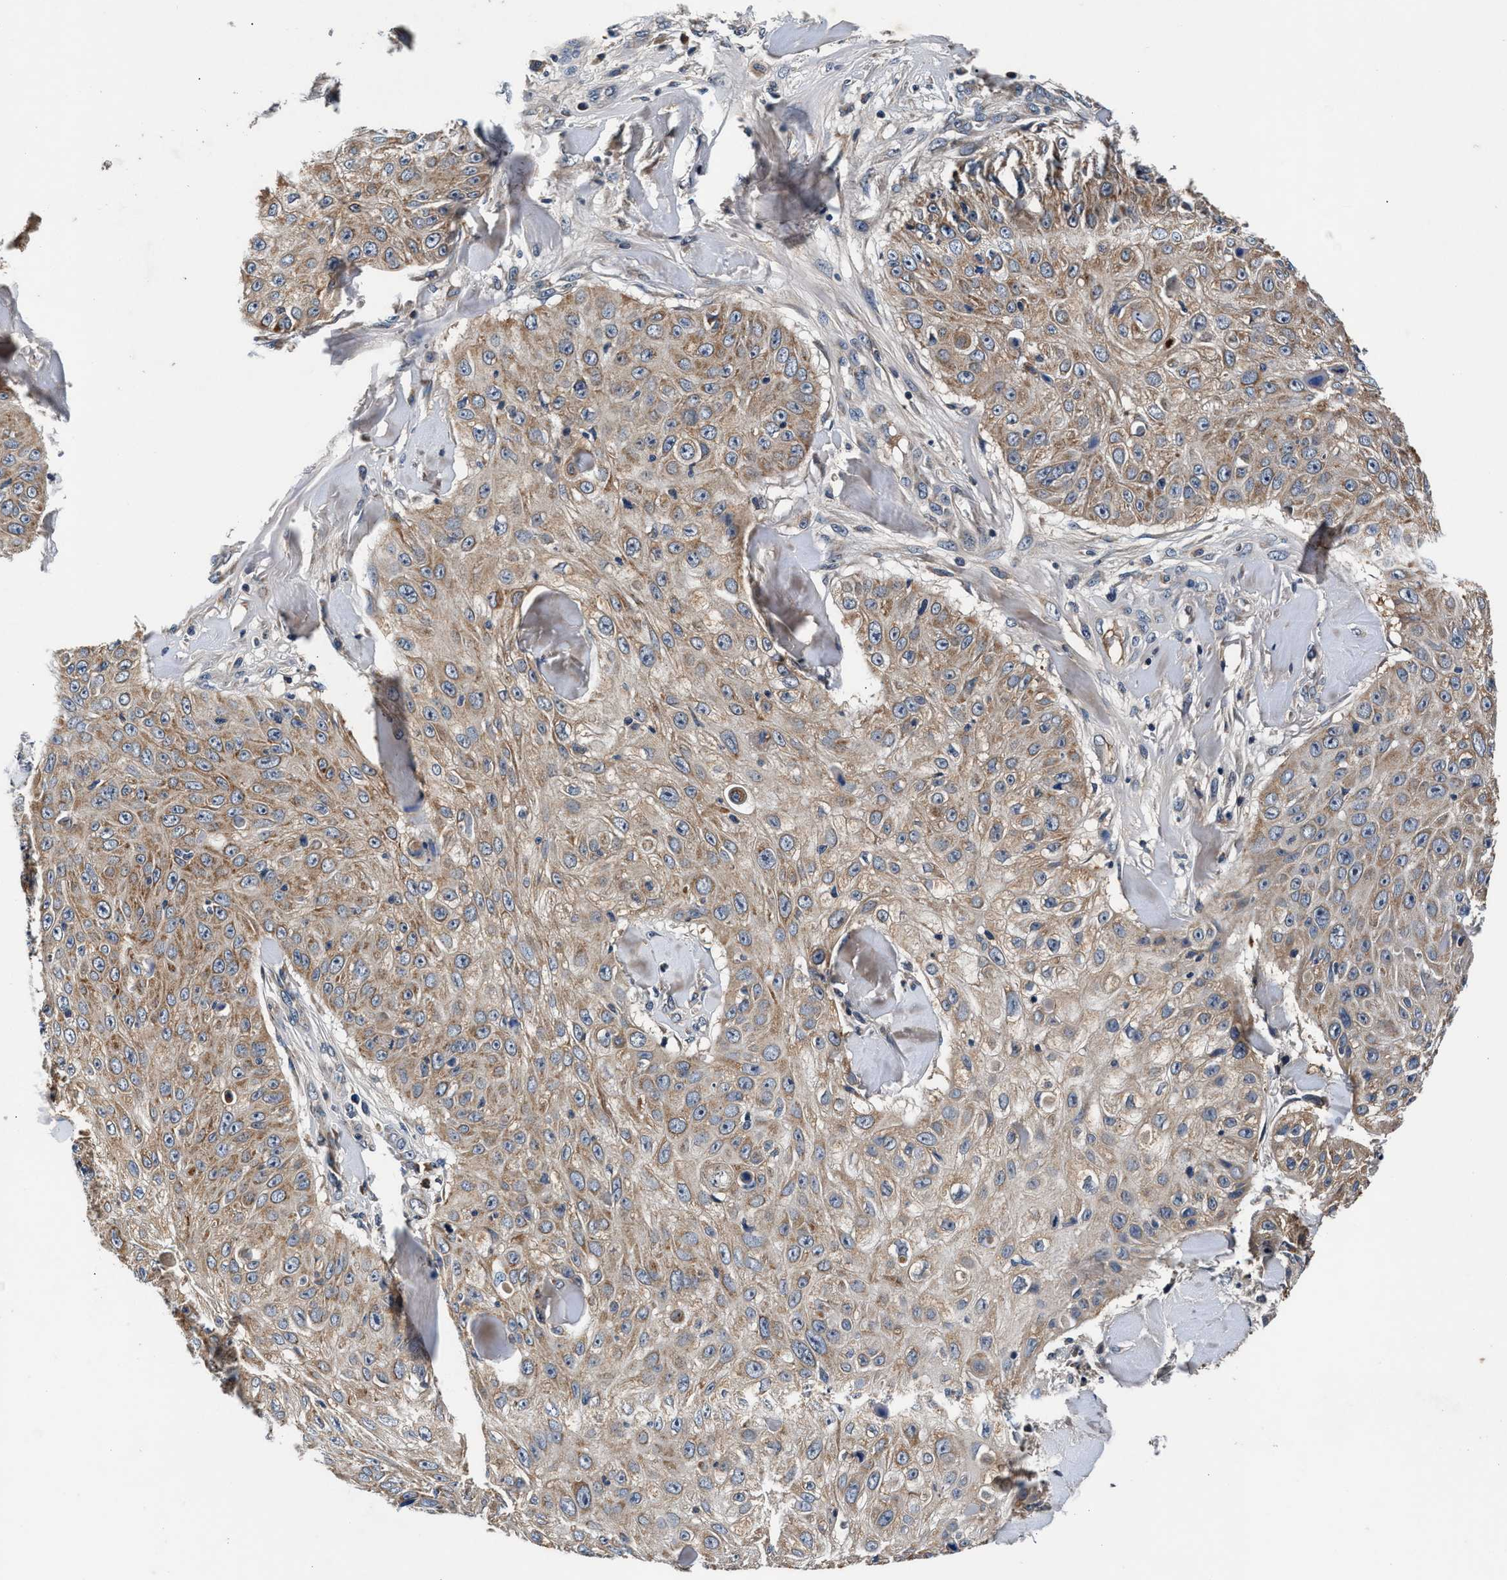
{"staining": {"intensity": "moderate", "quantity": ">75%", "location": "cytoplasmic/membranous"}, "tissue": "skin cancer", "cell_type": "Tumor cells", "image_type": "cancer", "snomed": [{"axis": "morphology", "description": "Squamous cell carcinoma, NOS"}, {"axis": "topography", "description": "Skin"}], "caption": "This photomicrograph shows immunohistochemistry (IHC) staining of human skin cancer, with medium moderate cytoplasmic/membranous expression in about >75% of tumor cells.", "gene": "IMMT", "patient": {"sex": "male", "age": 86}}